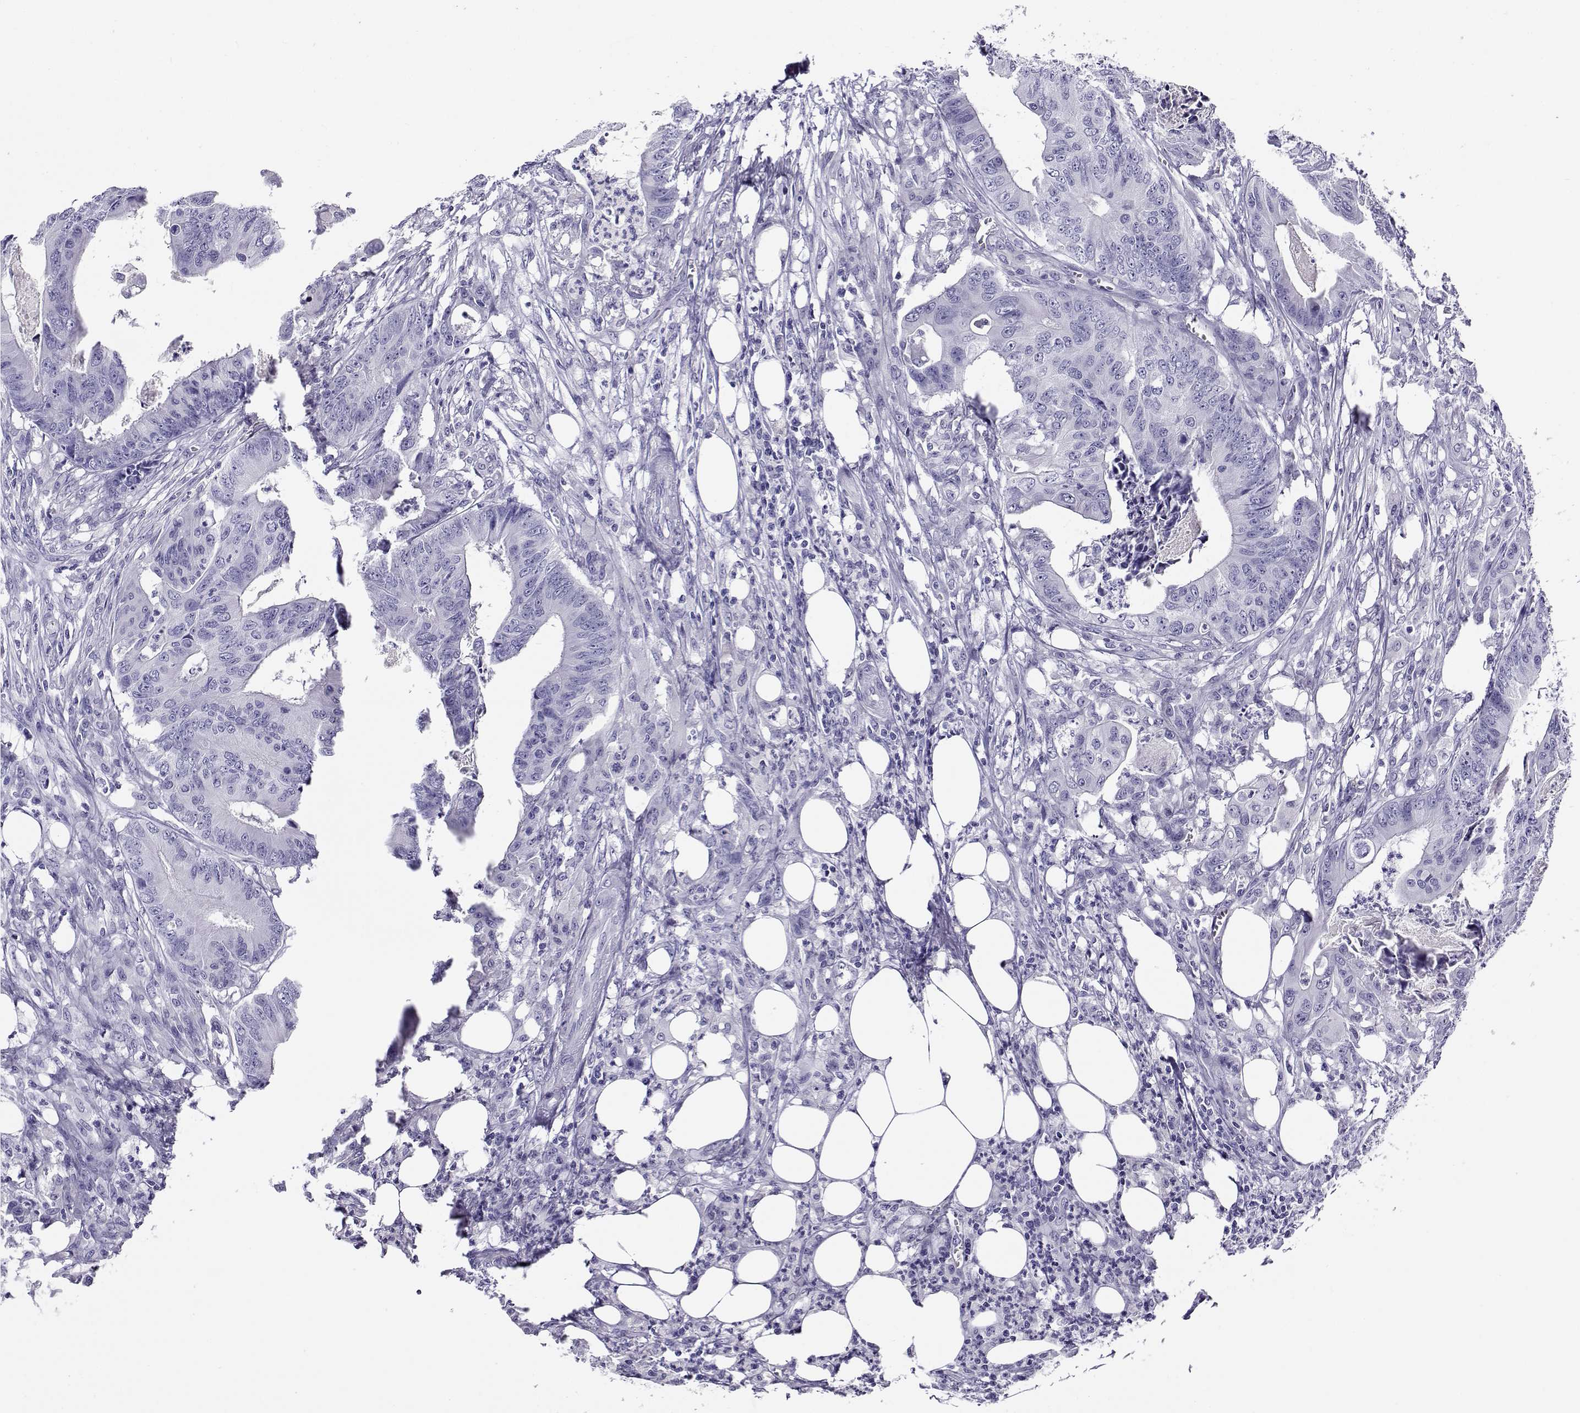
{"staining": {"intensity": "negative", "quantity": "none", "location": "none"}, "tissue": "colorectal cancer", "cell_type": "Tumor cells", "image_type": "cancer", "snomed": [{"axis": "morphology", "description": "Adenocarcinoma, NOS"}, {"axis": "topography", "description": "Colon"}], "caption": "Adenocarcinoma (colorectal) stained for a protein using immunohistochemistry exhibits no expression tumor cells.", "gene": "CABS1", "patient": {"sex": "male", "age": 84}}